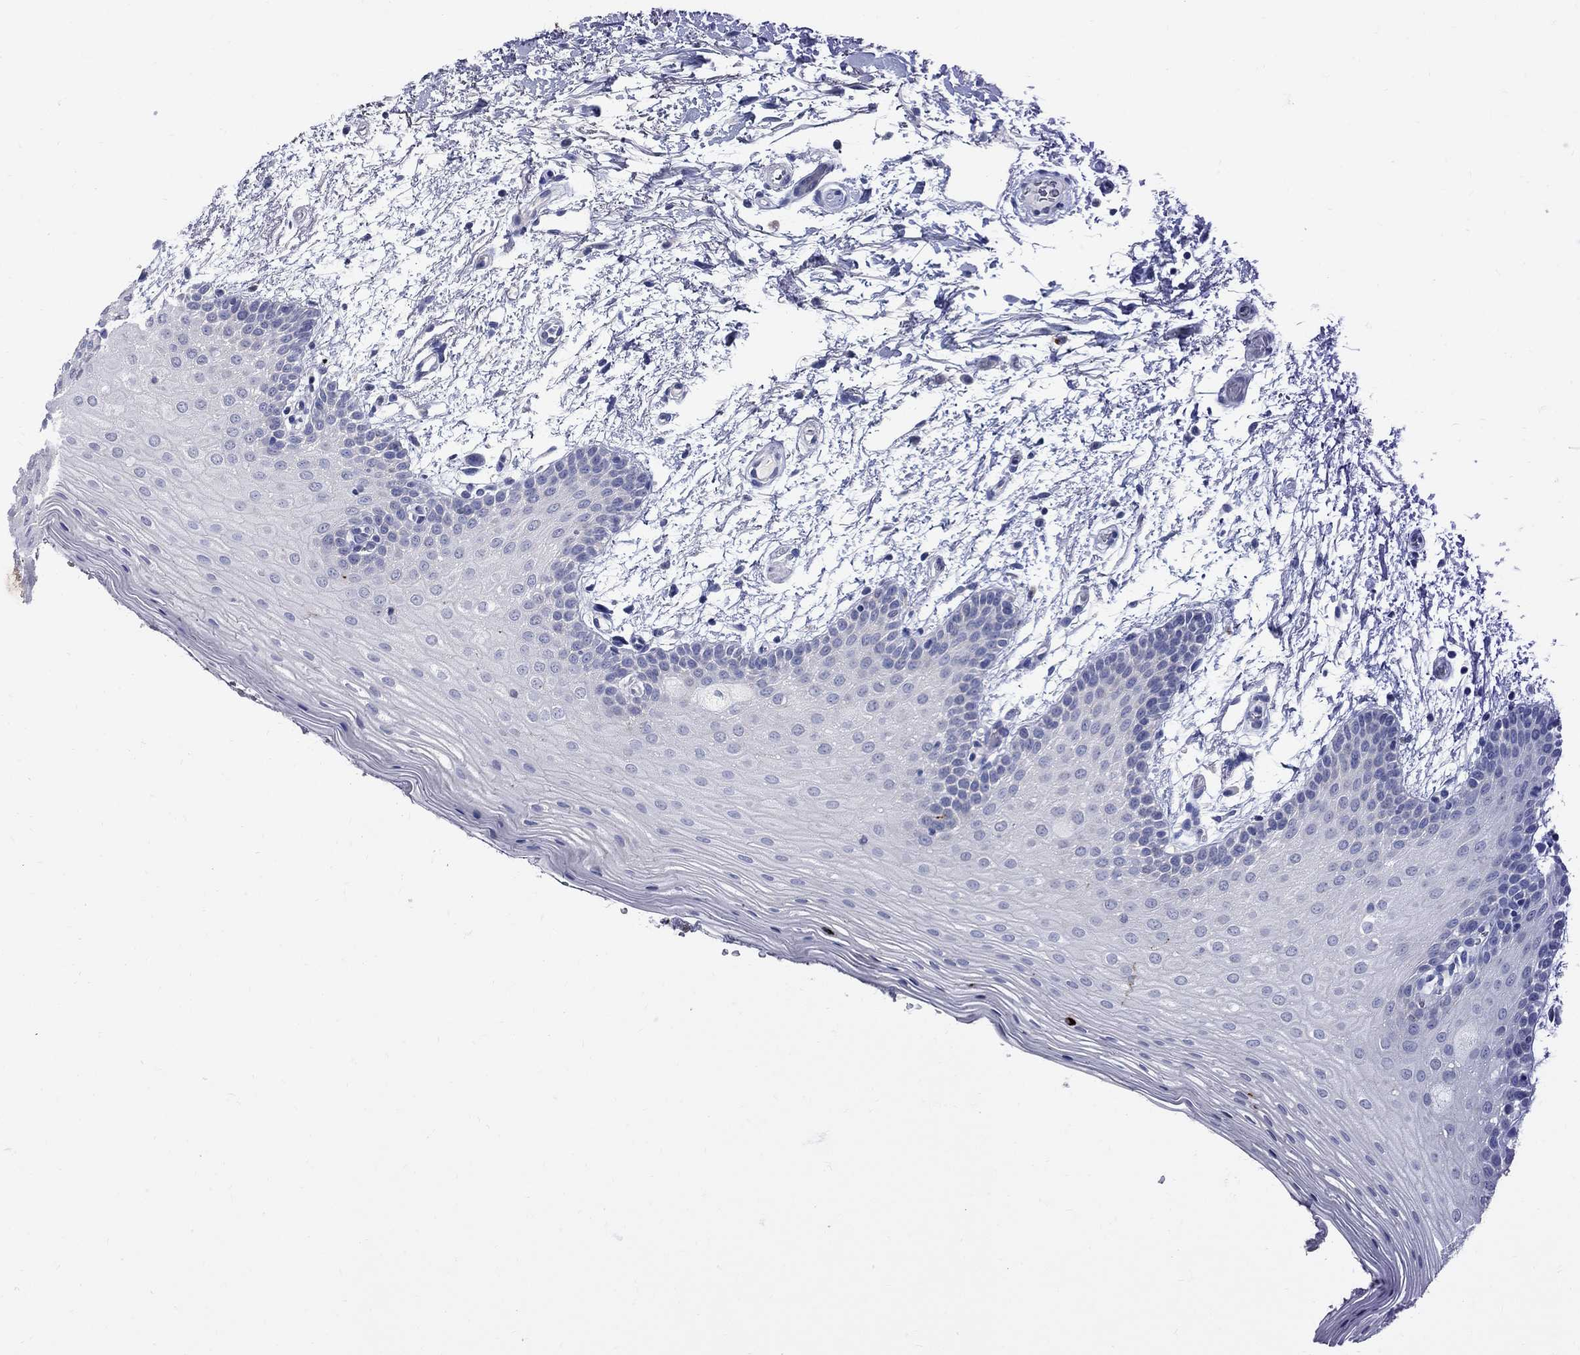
{"staining": {"intensity": "negative", "quantity": "none", "location": "none"}, "tissue": "oral mucosa", "cell_type": "Squamous epithelial cells", "image_type": "normal", "snomed": [{"axis": "morphology", "description": "Normal tissue, NOS"}, {"axis": "topography", "description": "Oral tissue"}, {"axis": "topography", "description": "Tounge, NOS"}], "caption": "Immunohistochemistry (IHC) of benign human oral mucosa demonstrates no positivity in squamous epithelial cells.", "gene": "TP53TG5", "patient": {"sex": "female", "age": 86}}